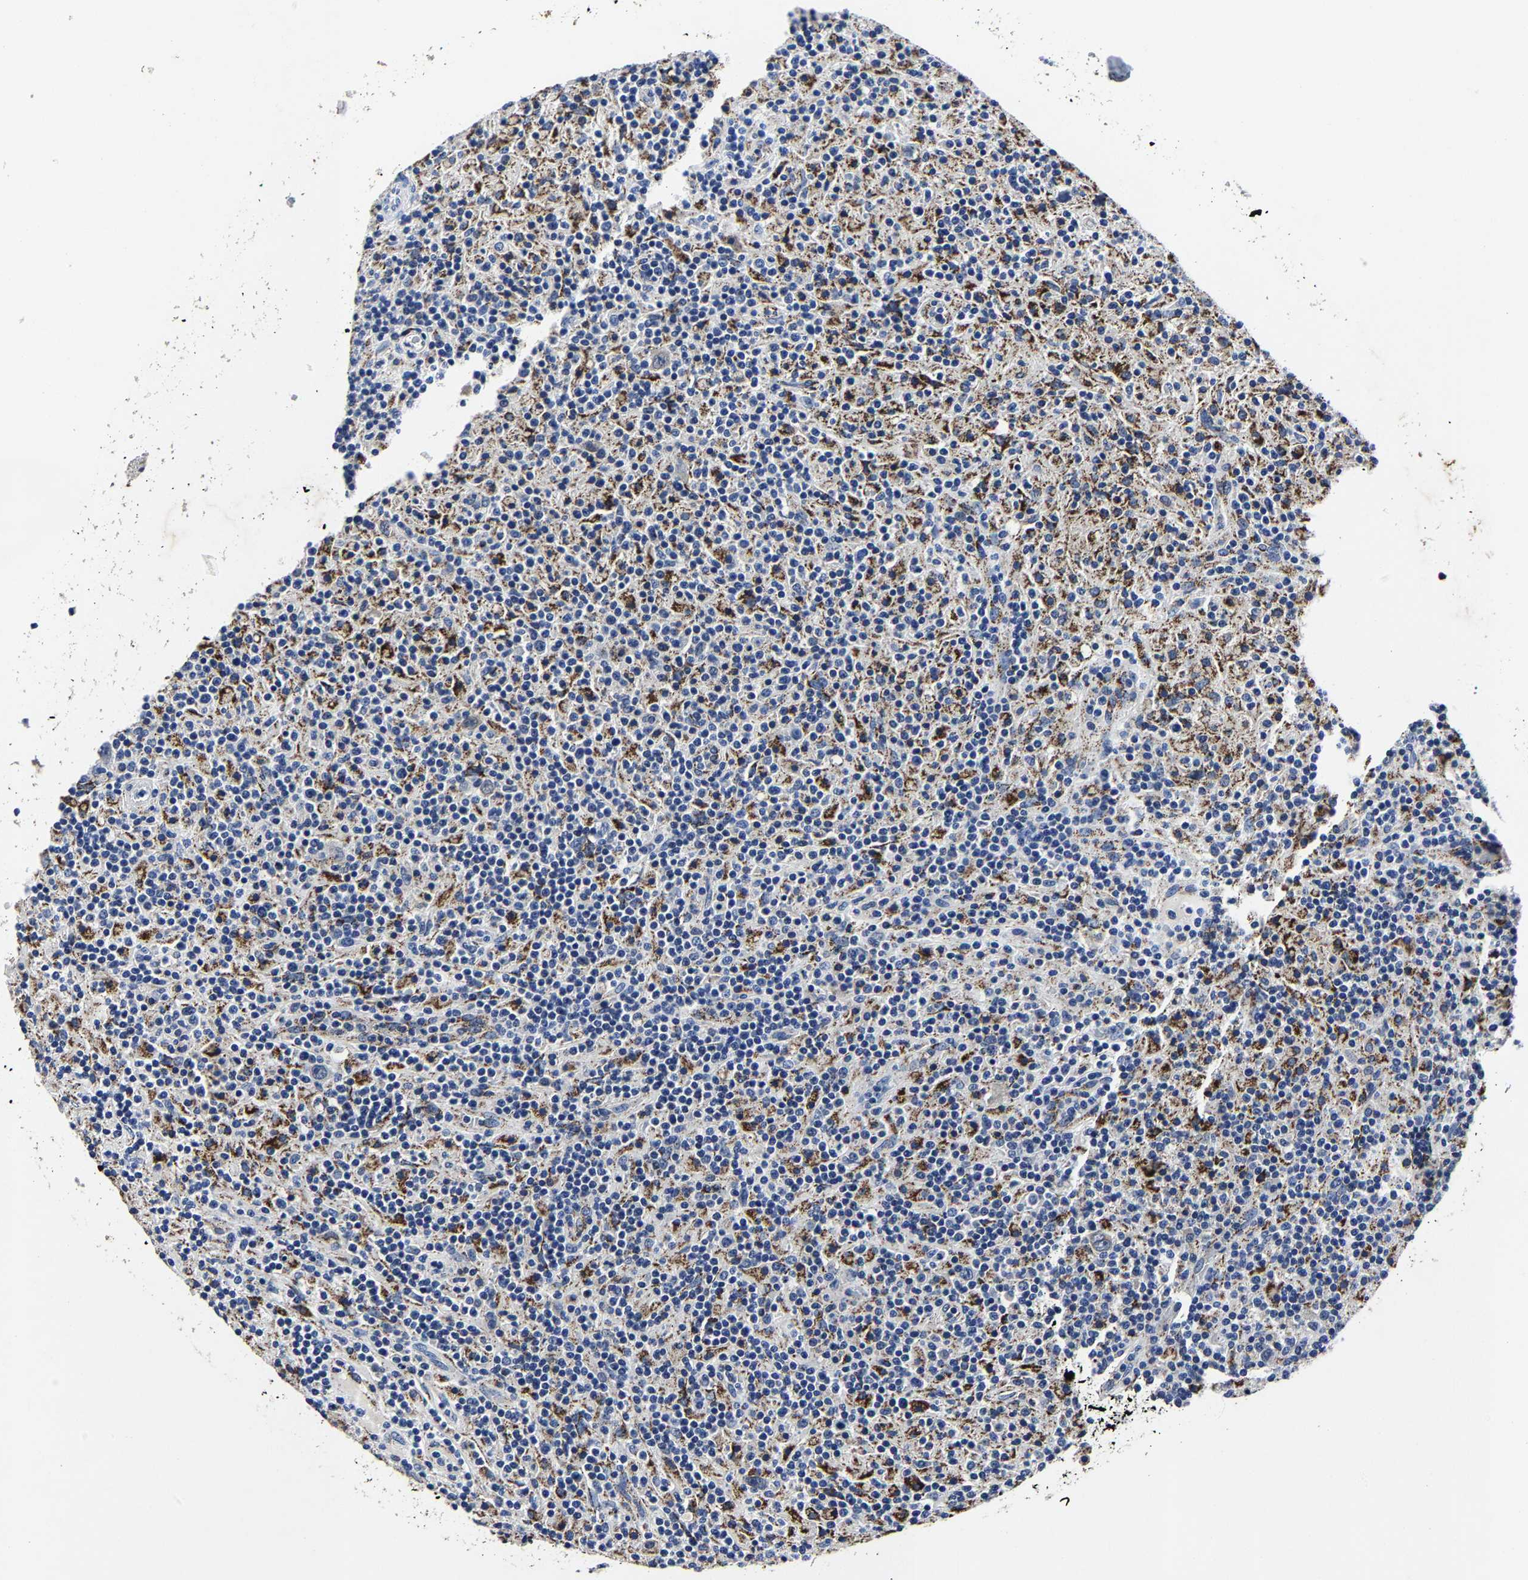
{"staining": {"intensity": "moderate", "quantity": "<25%", "location": "cytoplasmic/membranous"}, "tissue": "glioma", "cell_type": "Tumor cells", "image_type": "cancer", "snomed": [{"axis": "morphology", "description": "Glioma, malignant, High grade"}, {"axis": "topography", "description": "Brain"}], "caption": "This is a micrograph of IHC staining of glioma, which shows moderate staining in the cytoplasmic/membranous of tumor cells.", "gene": "PSPH", "patient": {"sex": "female", "age": 59}}